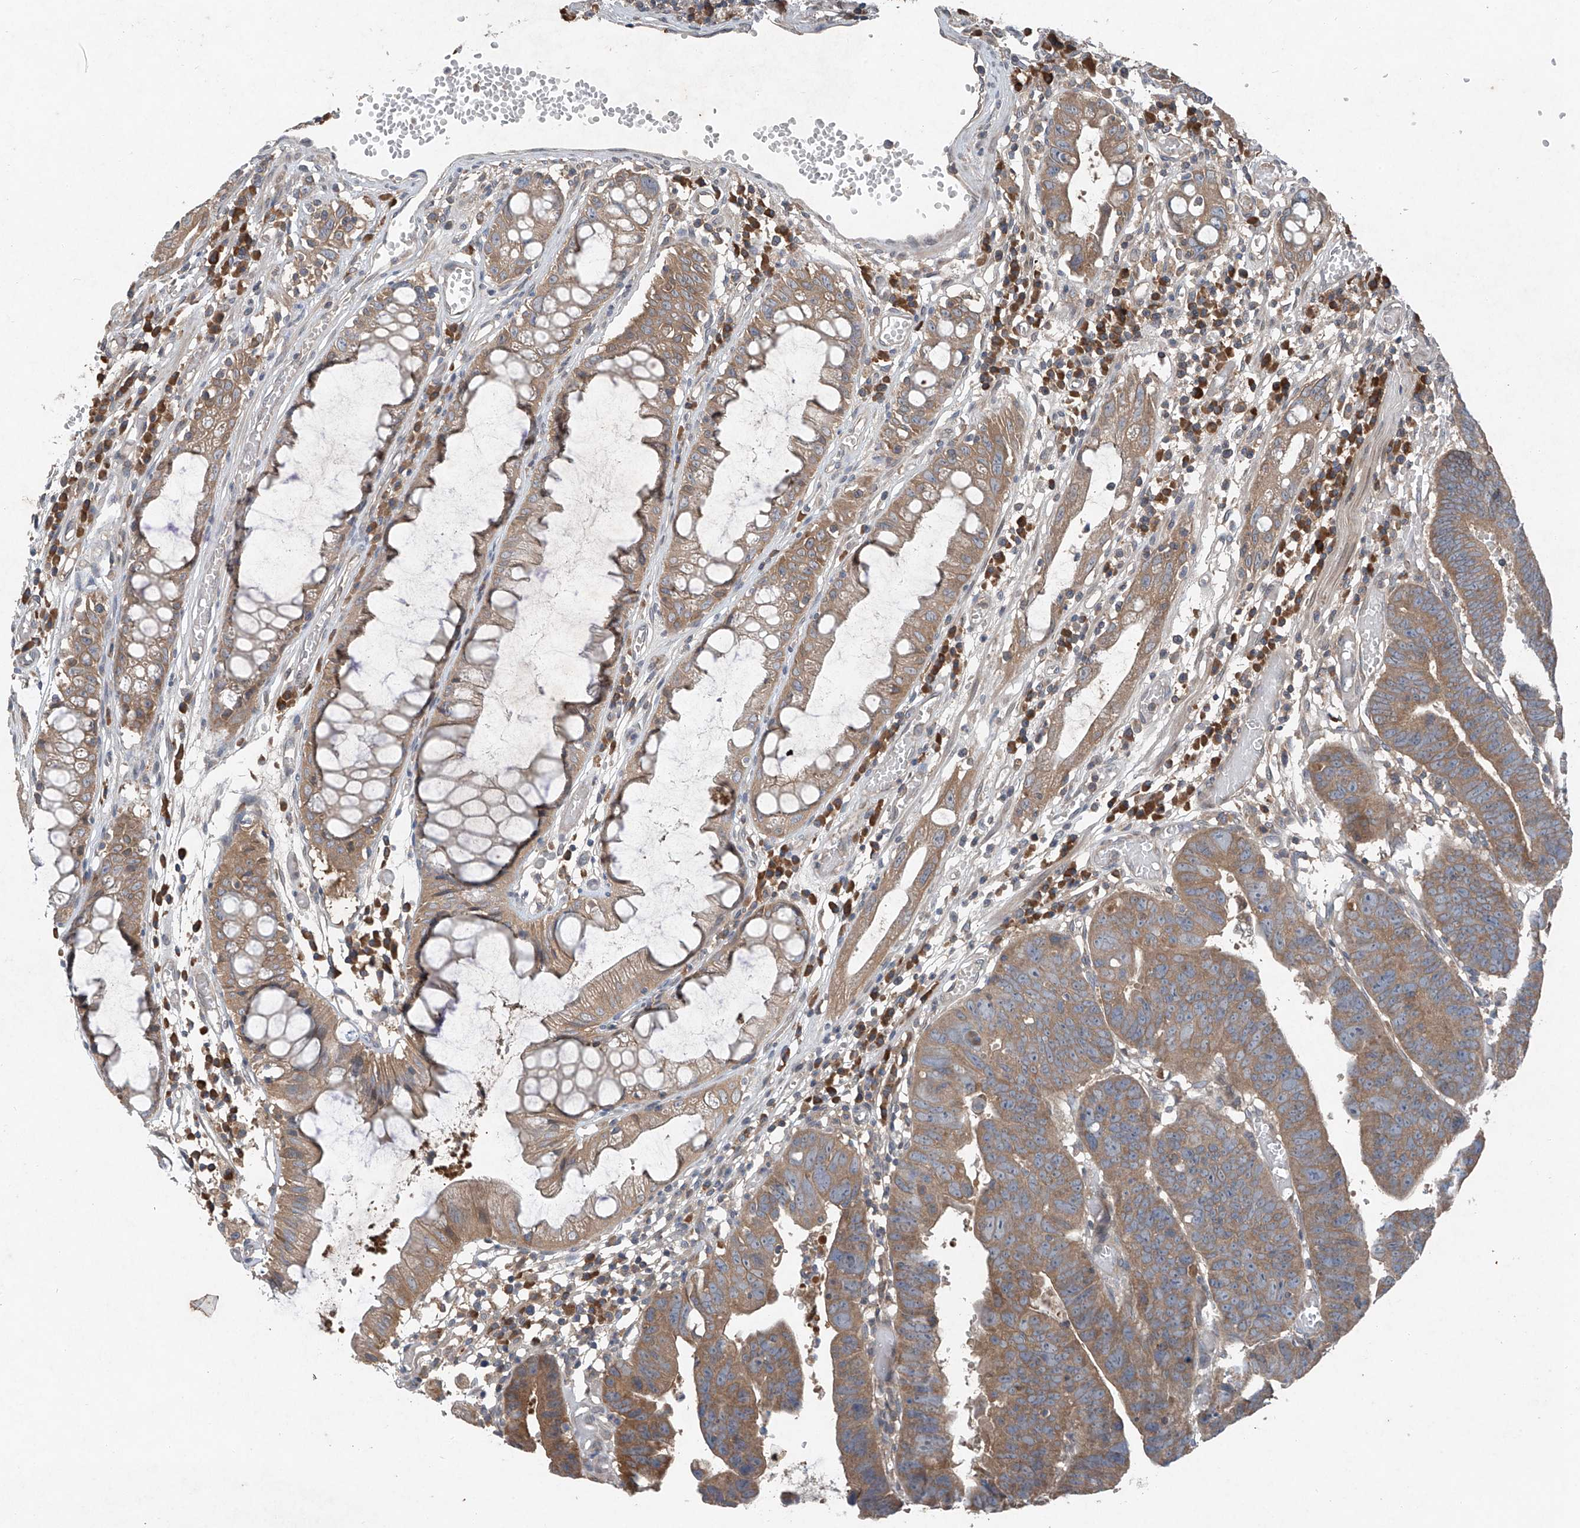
{"staining": {"intensity": "moderate", "quantity": ">75%", "location": "cytoplasmic/membranous"}, "tissue": "colorectal cancer", "cell_type": "Tumor cells", "image_type": "cancer", "snomed": [{"axis": "morphology", "description": "Adenocarcinoma, NOS"}, {"axis": "topography", "description": "Rectum"}], "caption": "A histopathology image showing moderate cytoplasmic/membranous expression in about >75% of tumor cells in colorectal adenocarcinoma, as visualized by brown immunohistochemical staining.", "gene": "FOXRED2", "patient": {"sex": "female", "age": 65}}